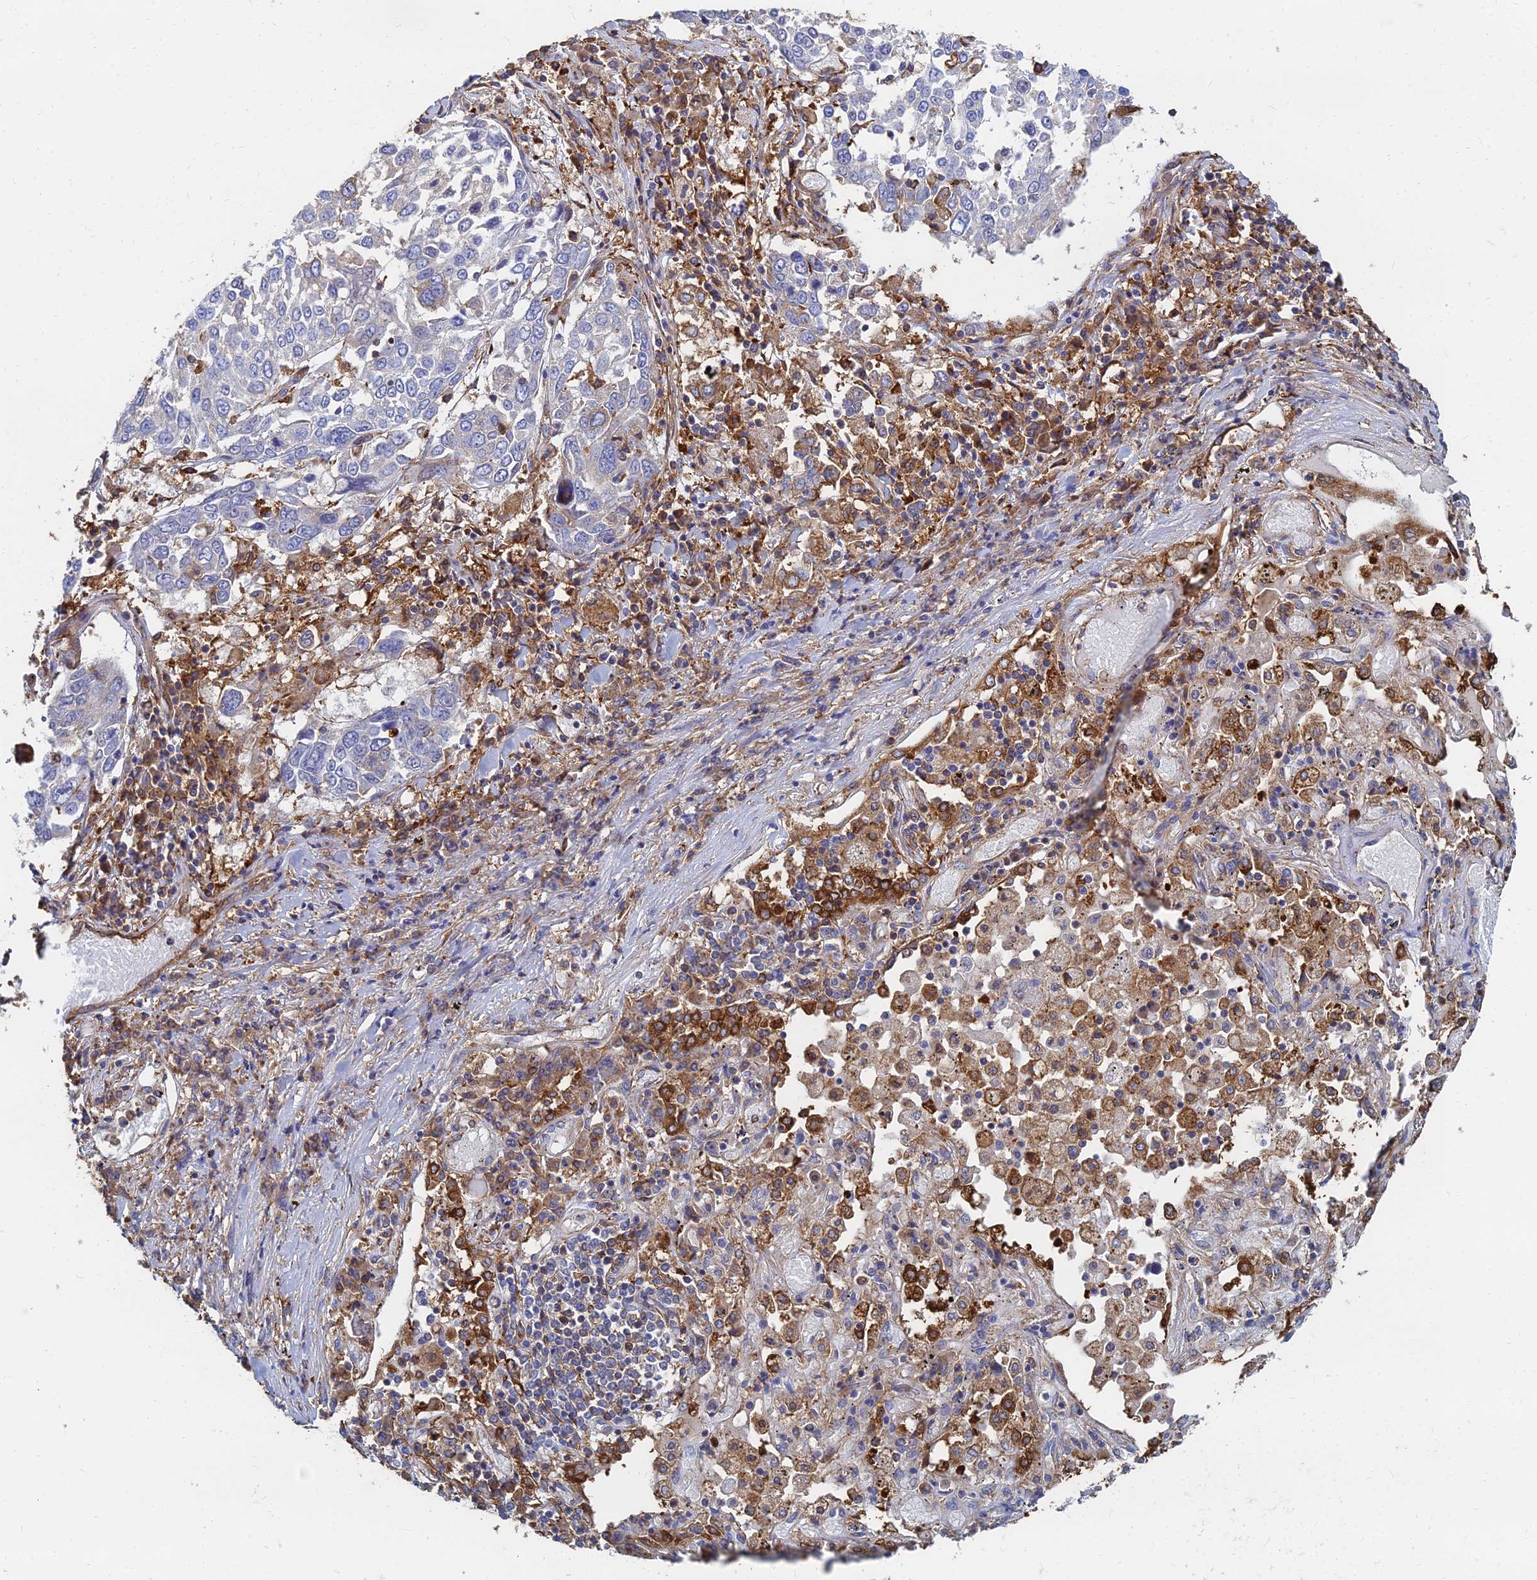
{"staining": {"intensity": "moderate", "quantity": "<25%", "location": "cytoplasmic/membranous"}, "tissue": "lung cancer", "cell_type": "Tumor cells", "image_type": "cancer", "snomed": [{"axis": "morphology", "description": "Squamous cell carcinoma, NOS"}, {"axis": "topography", "description": "Lung"}], "caption": "Protein staining of lung cancer (squamous cell carcinoma) tissue reveals moderate cytoplasmic/membranous staining in approximately <25% of tumor cells. (DAB IHC, brown staining for protein, blue staining for nuclei).", "gene": "GPR42", "patient": {"sex": "male", "age": 65}}